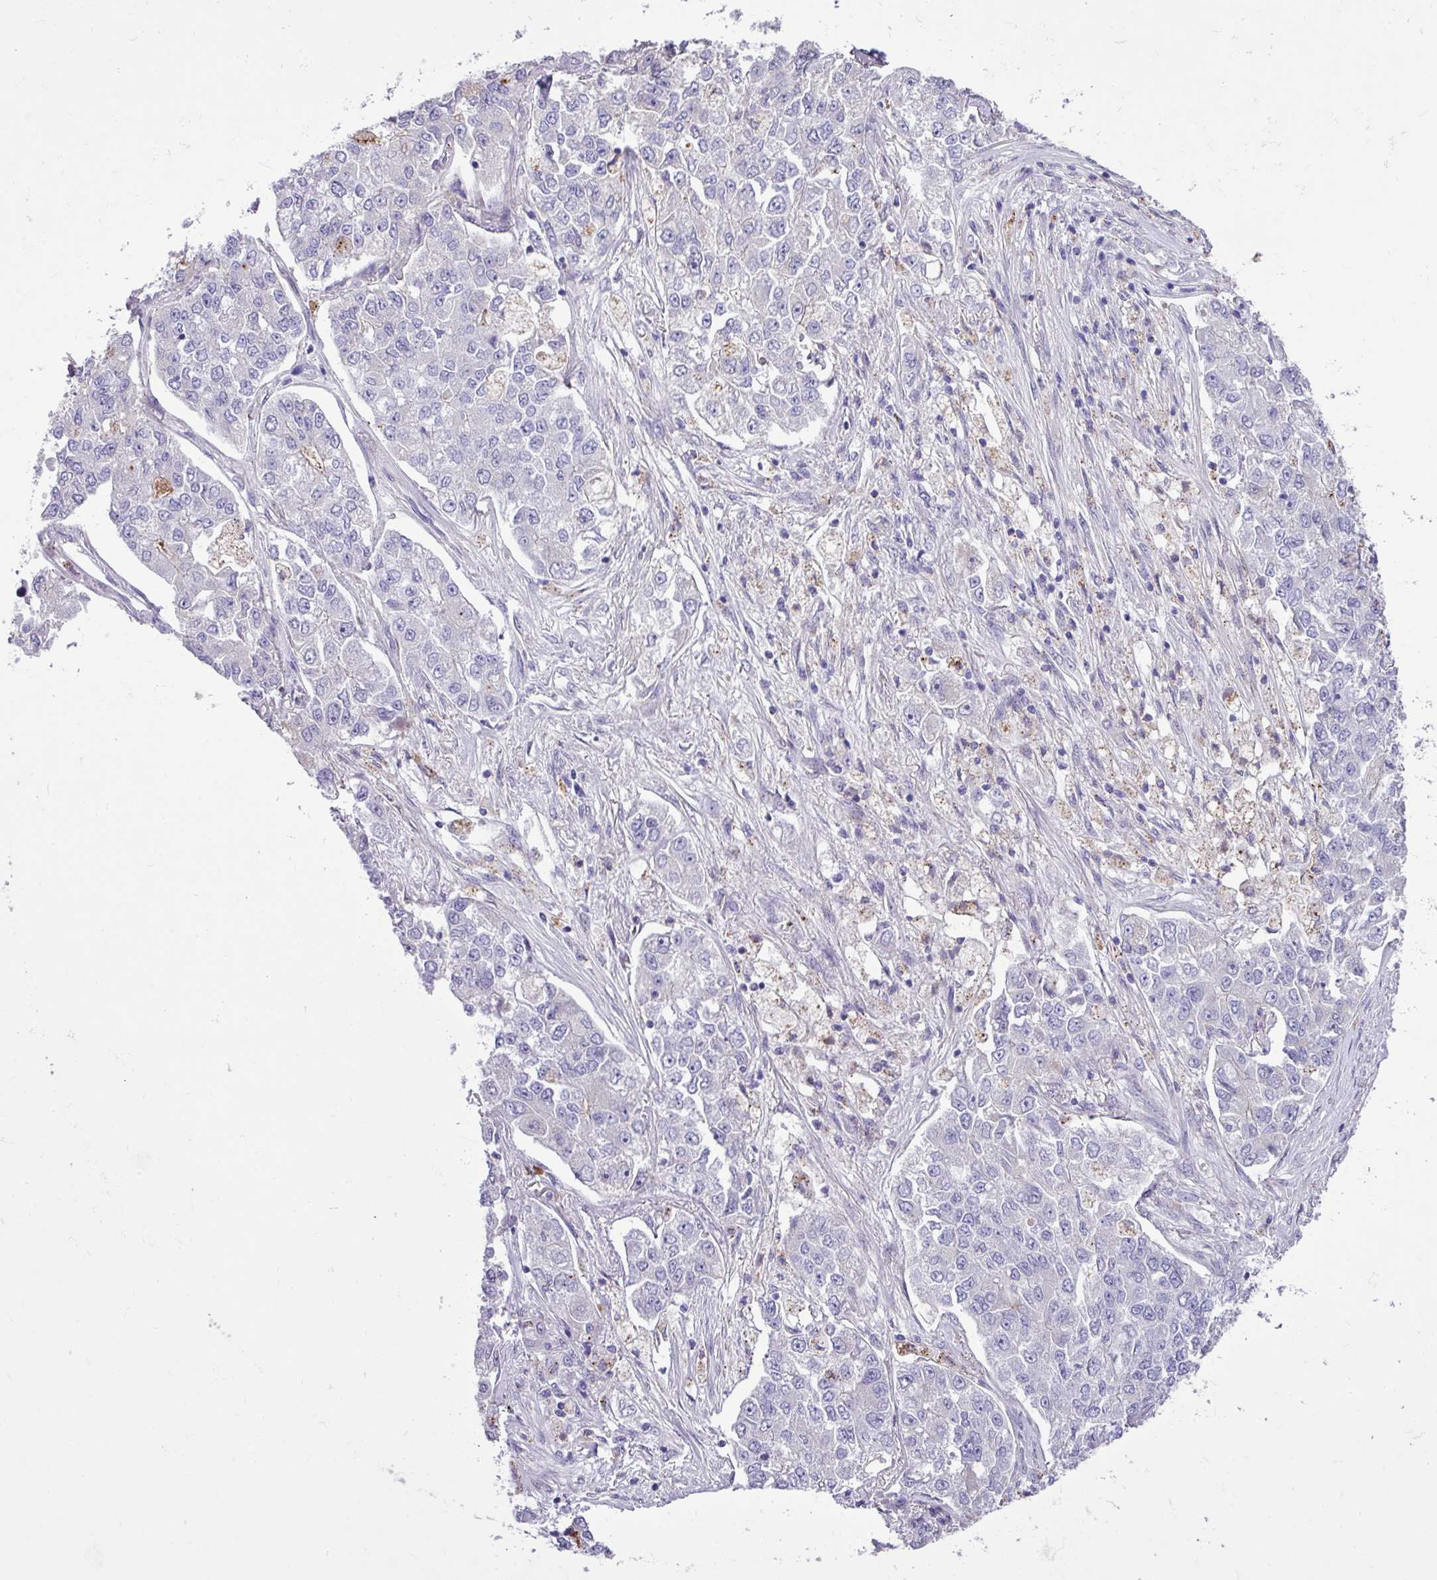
{"staining": {"intensity": "negative", "quantity": "none", "location": "none"}, "tissue": "lung cancer", "cell_type": "Tumor cells", "image_type": "cancer", "snomed": [{"axis": "morphology", "description": "Adenocarcinoma, NOS"}, {"axis": "topography", "description": "Lung"}], "caption": "This image is of lung cancer (adenocarcinoma) stained with immunohistochemistry (IHC) to label a protein in brown with the nuclei are counter-stained blue. There is no positivity in tumor cells.", "gene": "CD248", "patient": {"sex": "male", "age": 49}}